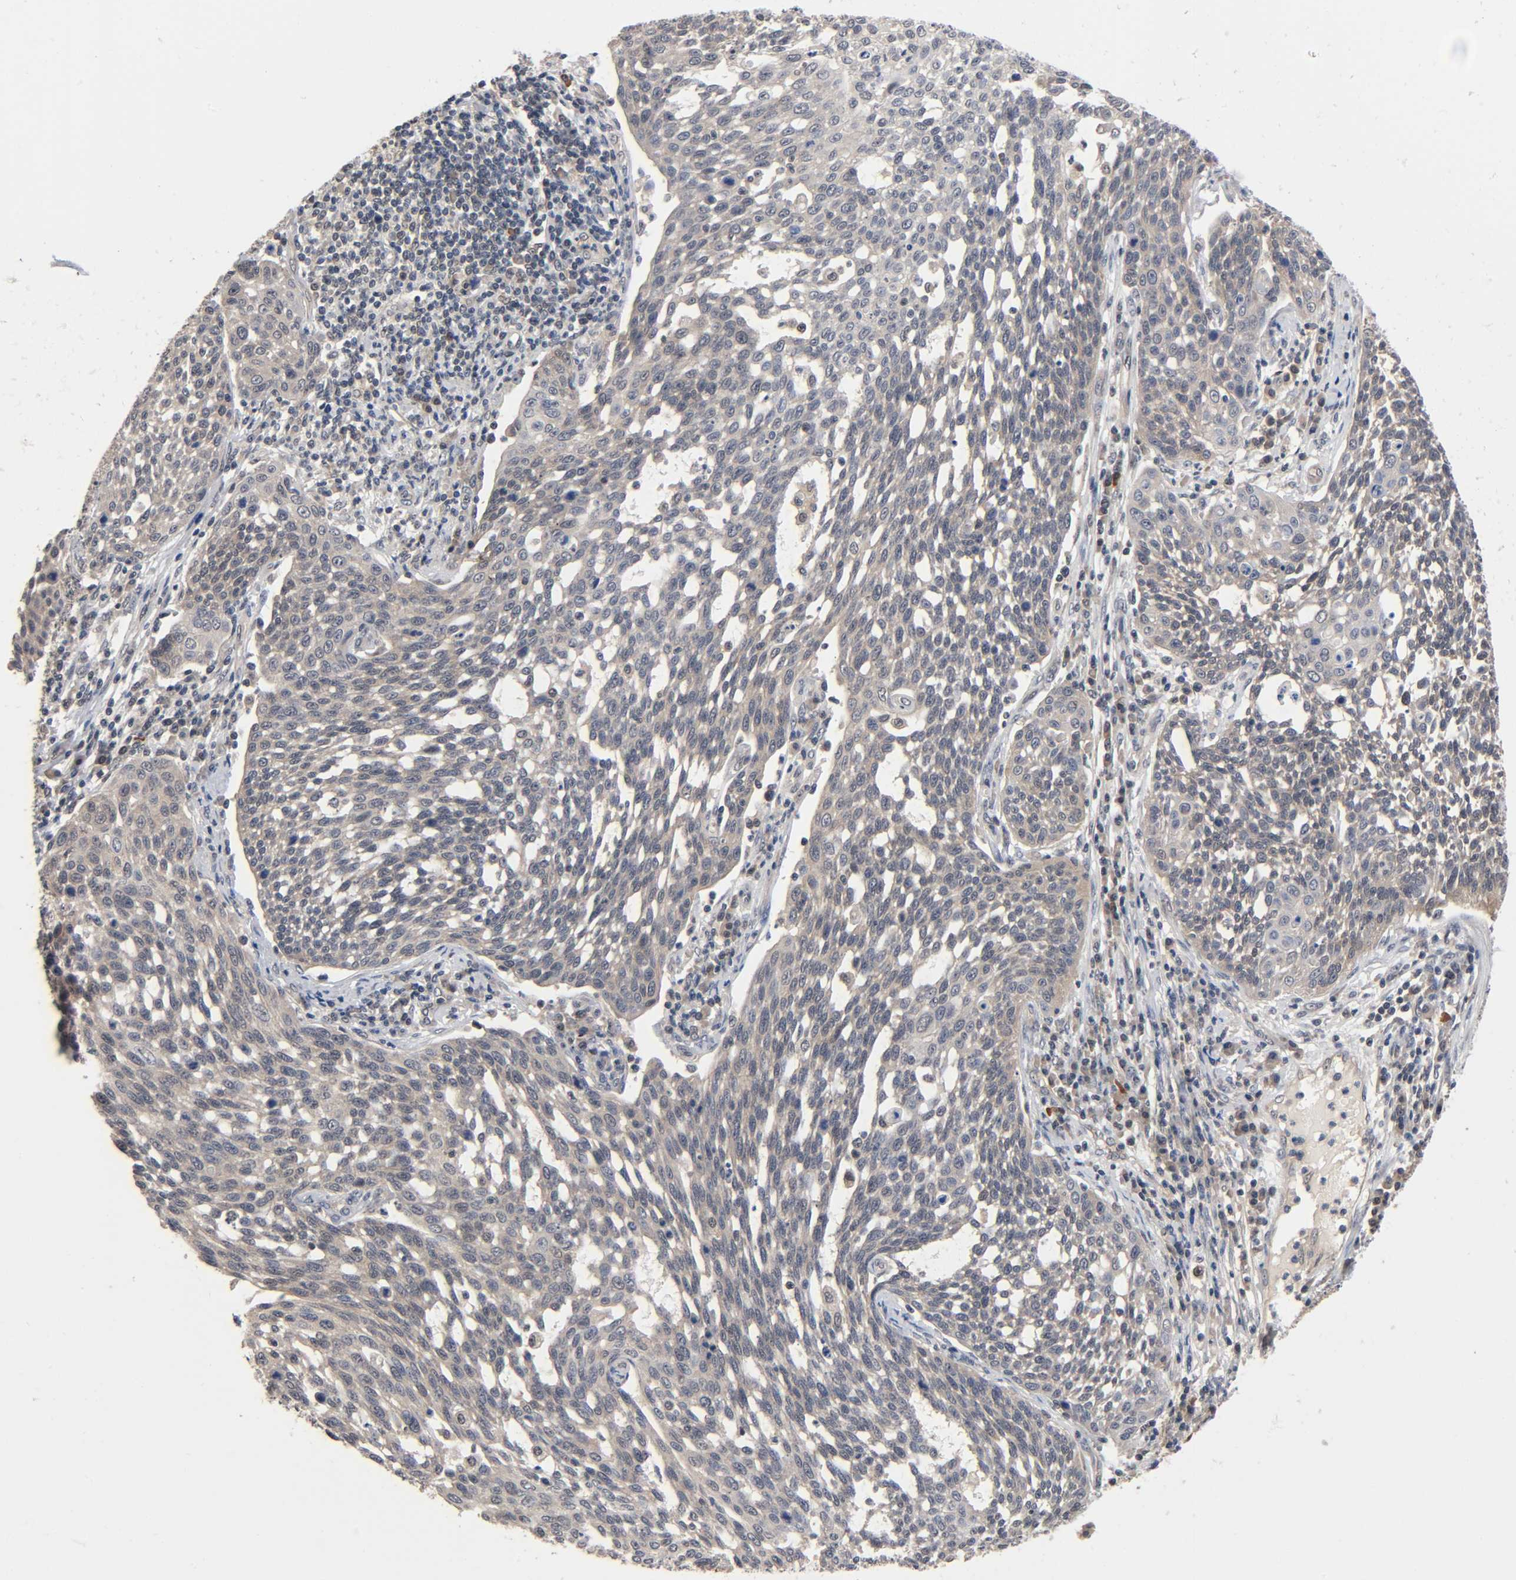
{"staining": {"intensity": "weak", "quantity": "25%-75%", "location": "cytoplasmic/membranous"}, "tissue": "cervical cancer", "cell_type": "Tumor cells", "image_type": "cancer", "snomed": [{"axis": "morphology", "description": "Squamous cell carcinoma, NOS"}, {"axis": "topography", "description": "Cervix"}], "caption": "Protein expression by immunohistochemistry reveals weak cytoplasmic/membranous expression in about 25%-75% of tumor cells in cervical cancer (squamous cell carcinoma).", "gene": "PRKAB1", "patient": {"sex": "female", "age": 34}}